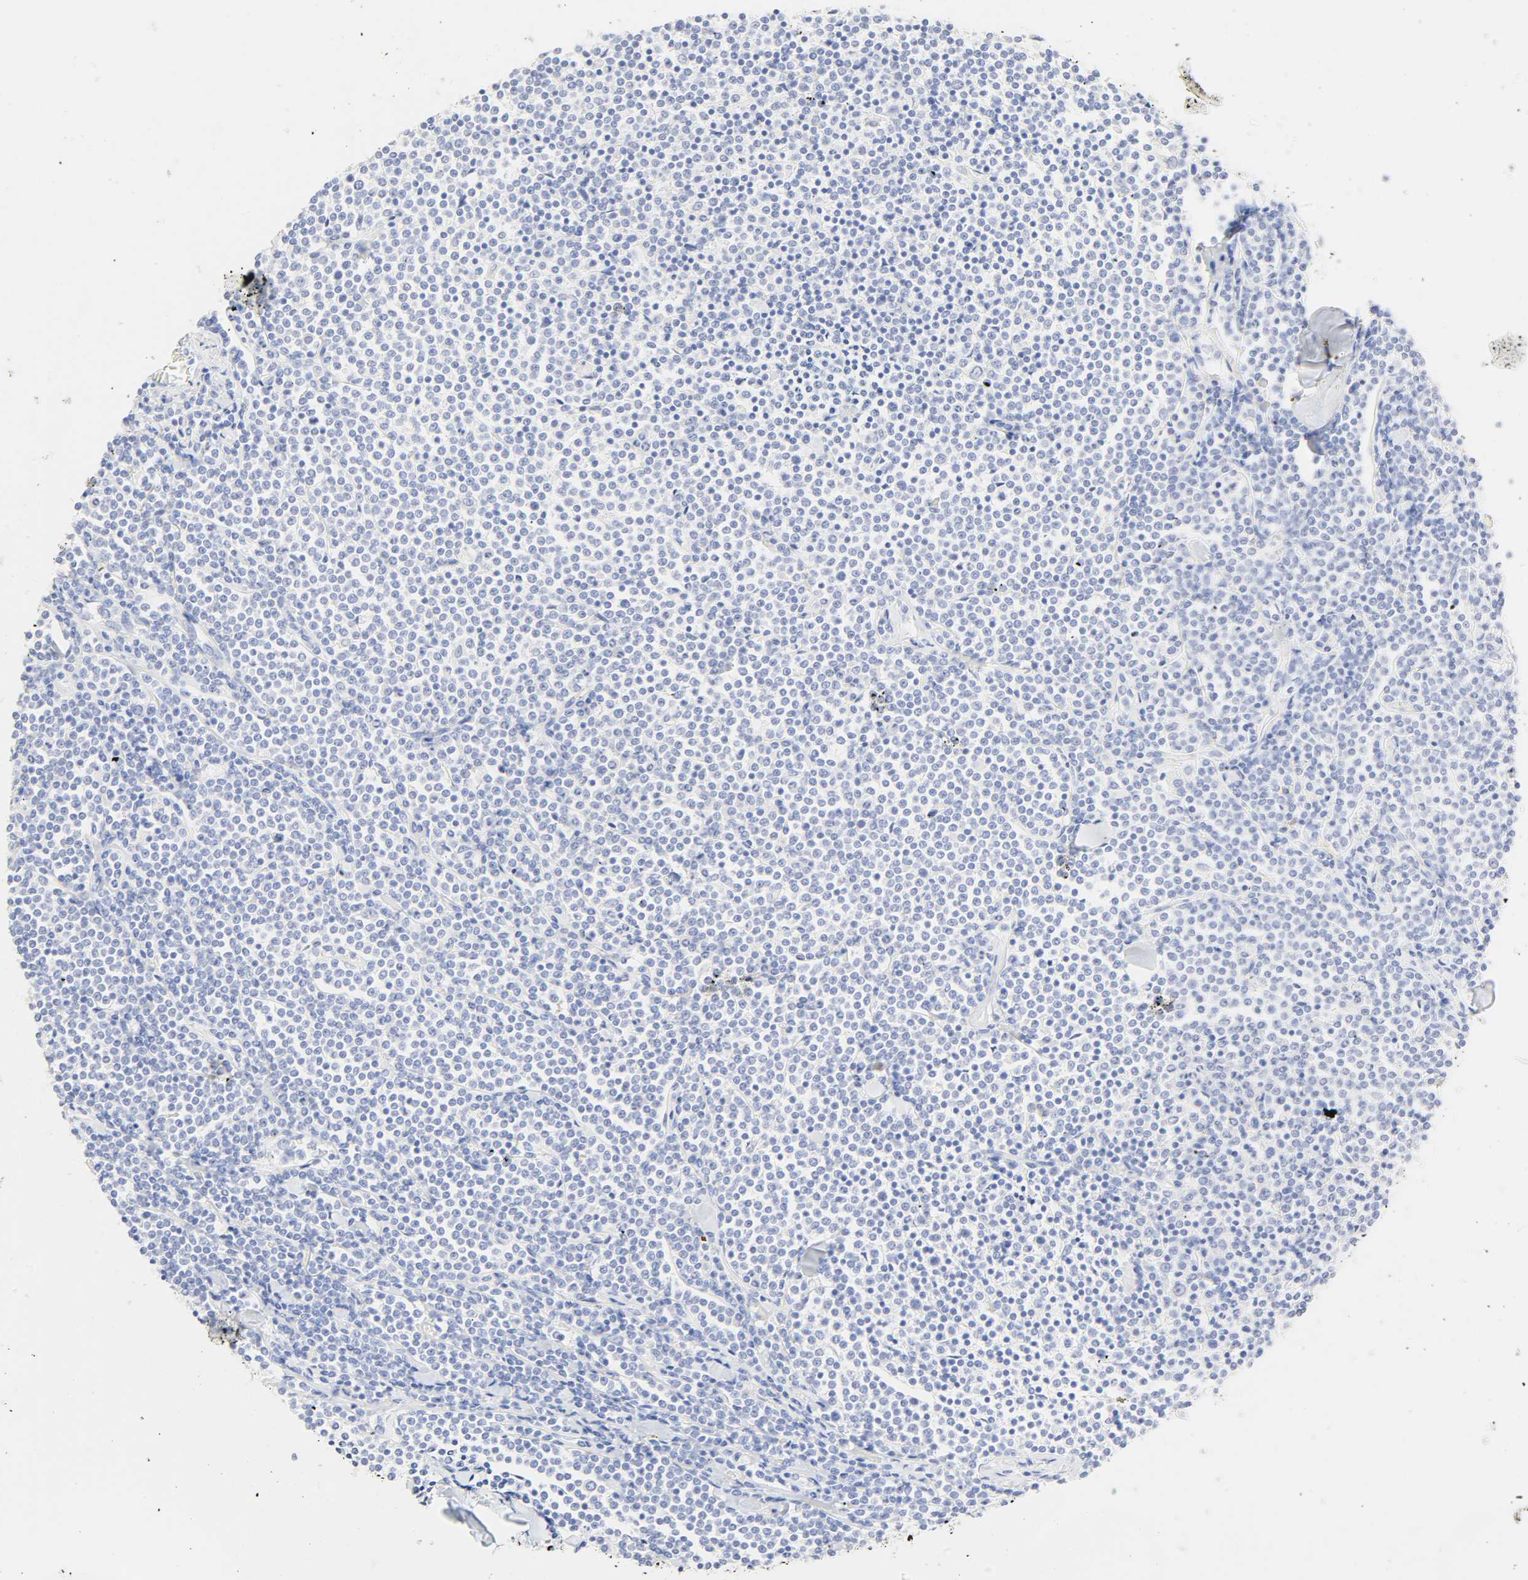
{"staining": {"intensity": "negative", "quantity": "none", "location": "none"}, "tissue": "lymphoma", "cell_type": "Tumor cells", "image_type": "cancer", "snomed": [{"axis": "morphology", "description": "Malignant lymphoma, non-Hodgkin's type, Low grade"}, {"axis": "topography", "description": "Soft tissue"}], "caption": "An immunohistochemistry micrograph of low-grade malignant lymphoma, non-Hodgkin's type is shown. There is no staining in tumor cells of low-grade malignant lymphoma, non-Hodgkin's type.", "gene": "SLCO1B3", "patient": {"sex": "male", "age": 92}}